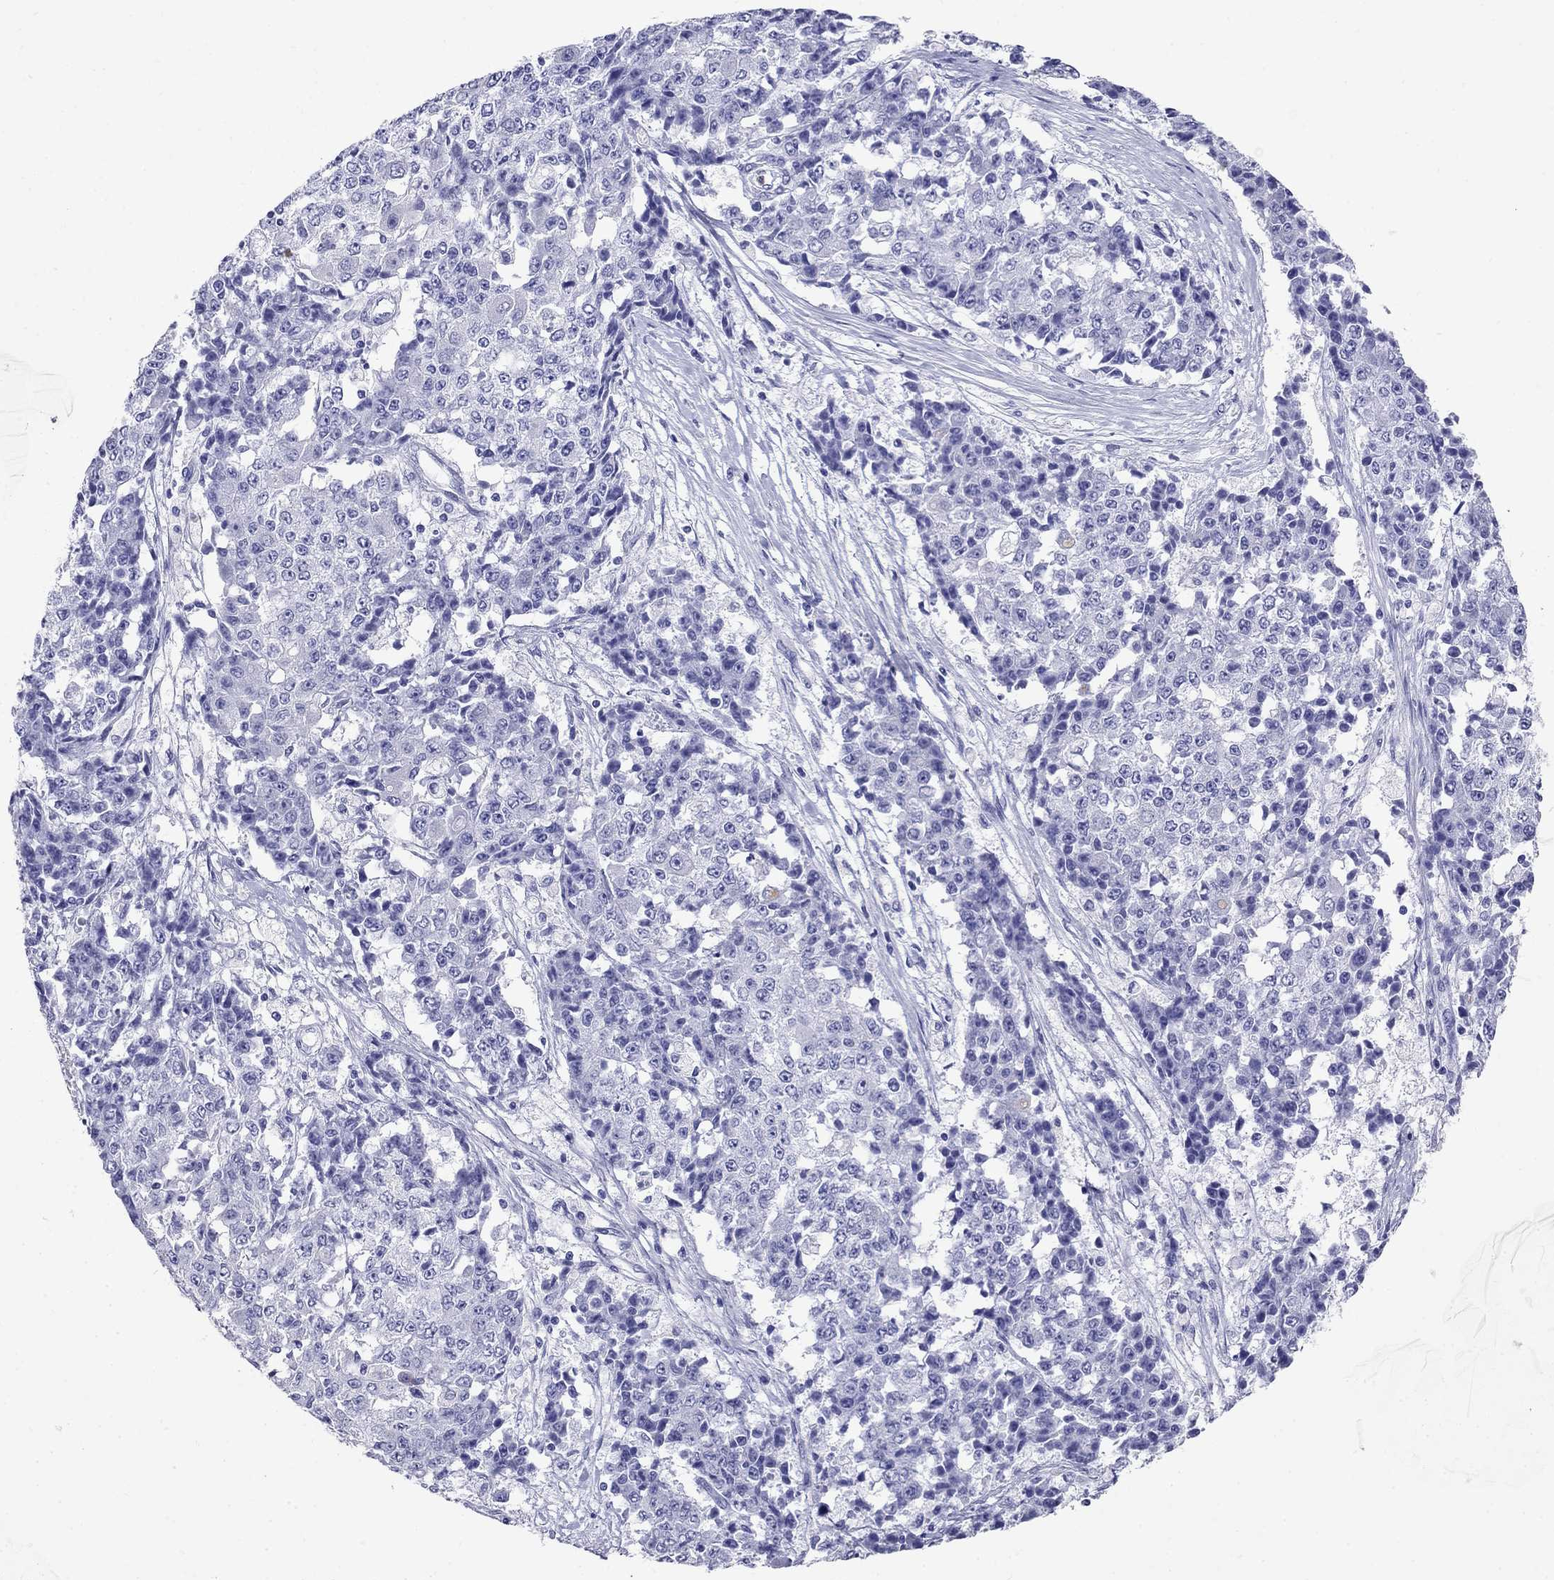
{"staining": {"intensity": "negative", "quantity": "none", "location": "none"}, "tissue": "ovarian cancer", "cell_type": "Tumor cells", "image_type": "cancer", "snomed": [{"axis": "morphology", "description": "Carcinoma, endometroid"}, {"axis": "topography", "description": "Ovary"}], "caption": "Ovarian cancer stained for a protein using immunohistochemistry (IHC) demonstrates no expression tumor cells.", "gene": "PPP1R36", "patient": {"sex": "female", "age": 42}}